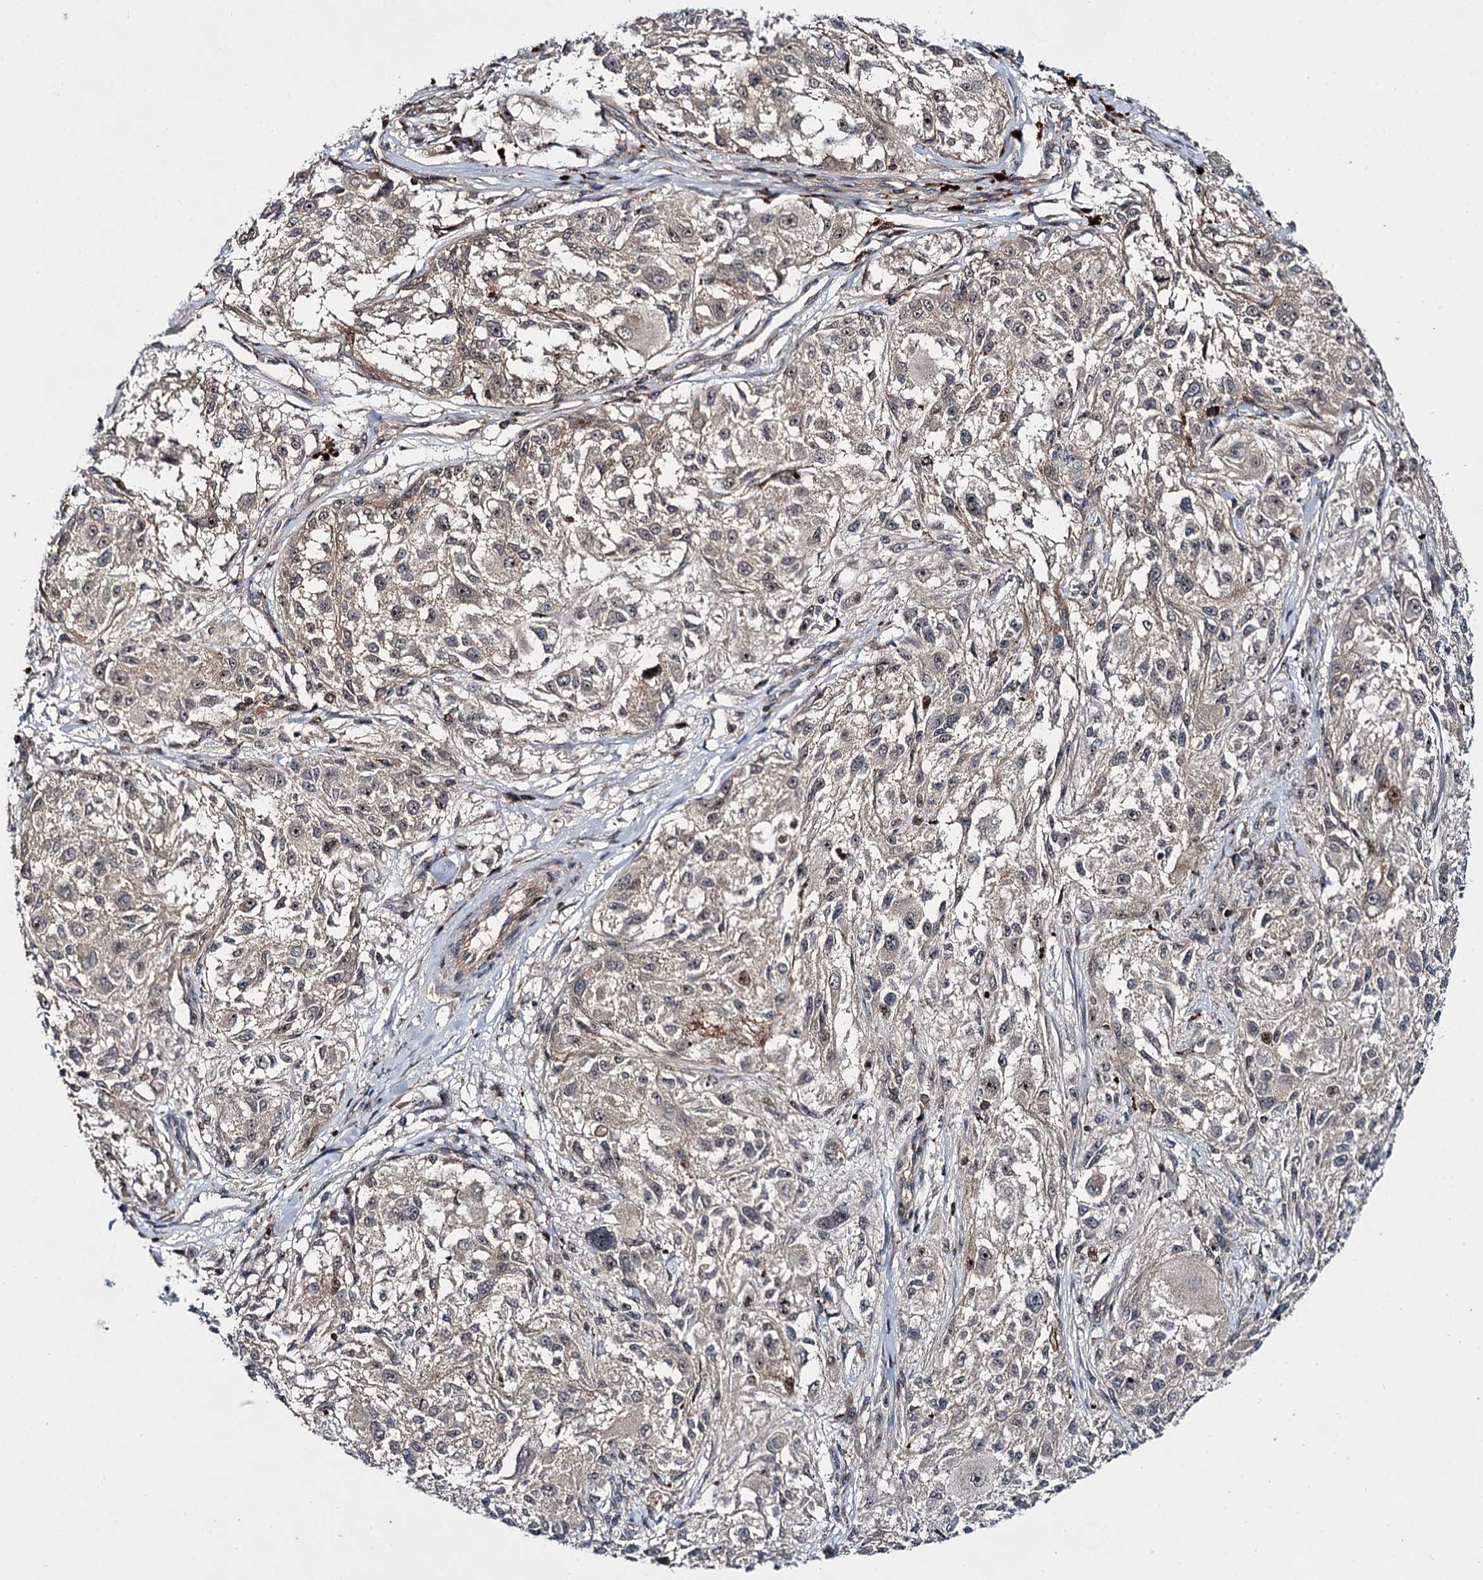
{"staining": {"intensity": "negative", "quantity": "none", "location": "none"}, "tissue": "melanoma", "cell_type": "Tumor cells", "image_type": "cancer", "snomed": [{"axis": "morphology", "description": "Necrosis, NOS"}, {"axis": "morphology", "description": "Malignant melanoma, NOS"}, {"axis": "topography", "description": "Skin"}], "caption": "DAB (3,3'-diaminobenzidine) immunohistochemical staining of human melanoma displays no significant expression in tumor cells.", "gene": "ABLIM1", "patient": {"sex": "female", "age": 87}}